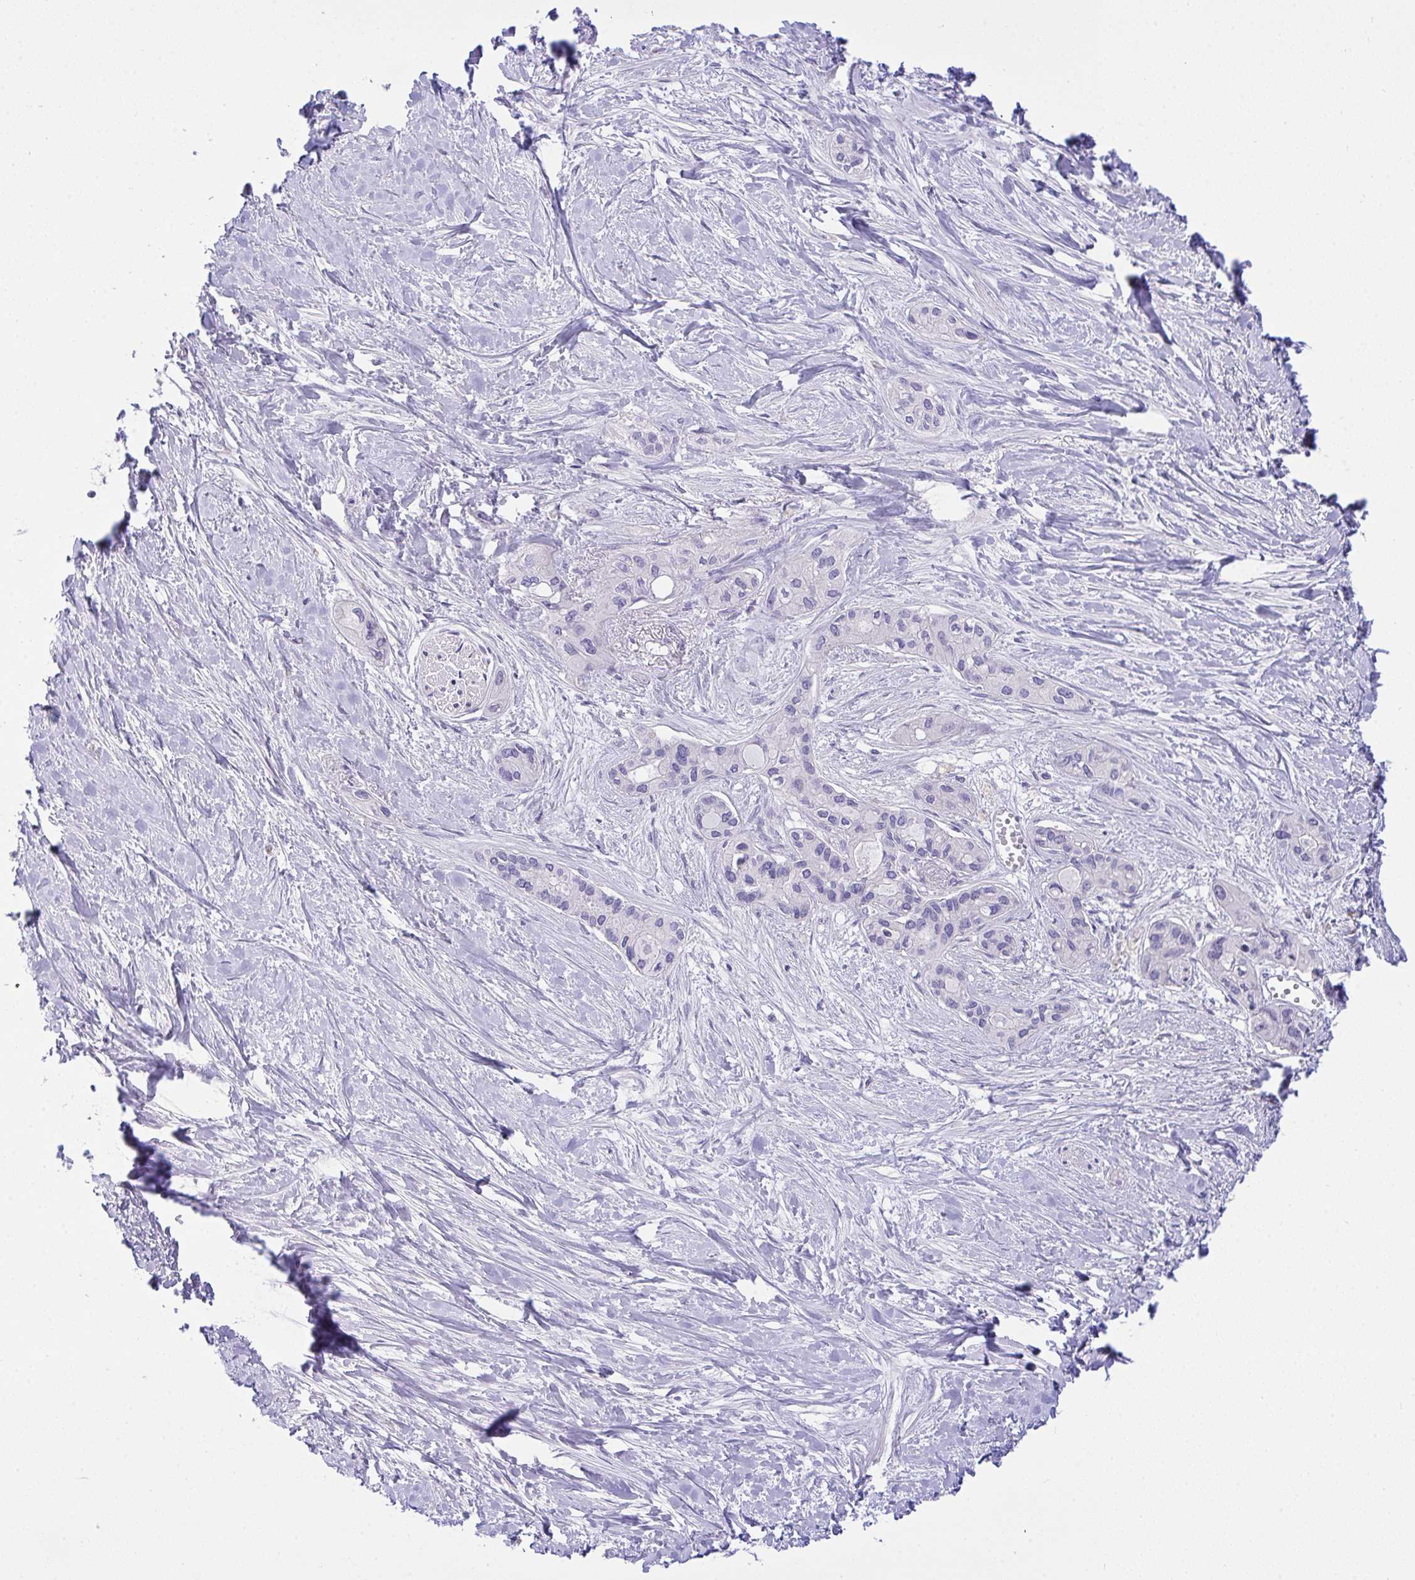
{"staining": {"intensity": "negative", "quantity": "none", "location": "none"}, "tissue": "pancreatic cancer", "cell_type": "Tumor cells", "image_type": "cancer", "snomed": [{"axis": "morphology", "description": "Adenocarcinoma, NOS"}, {"axis": "topography", "description": "Pancreas"}], "caption": "This is an IHC histopathology image of human pancreatic cancer (adenocarcinoma). There is no positivity in tumor cells.", "gene": "HOXD12", "patient": {"sex": "female", "age": 50}}